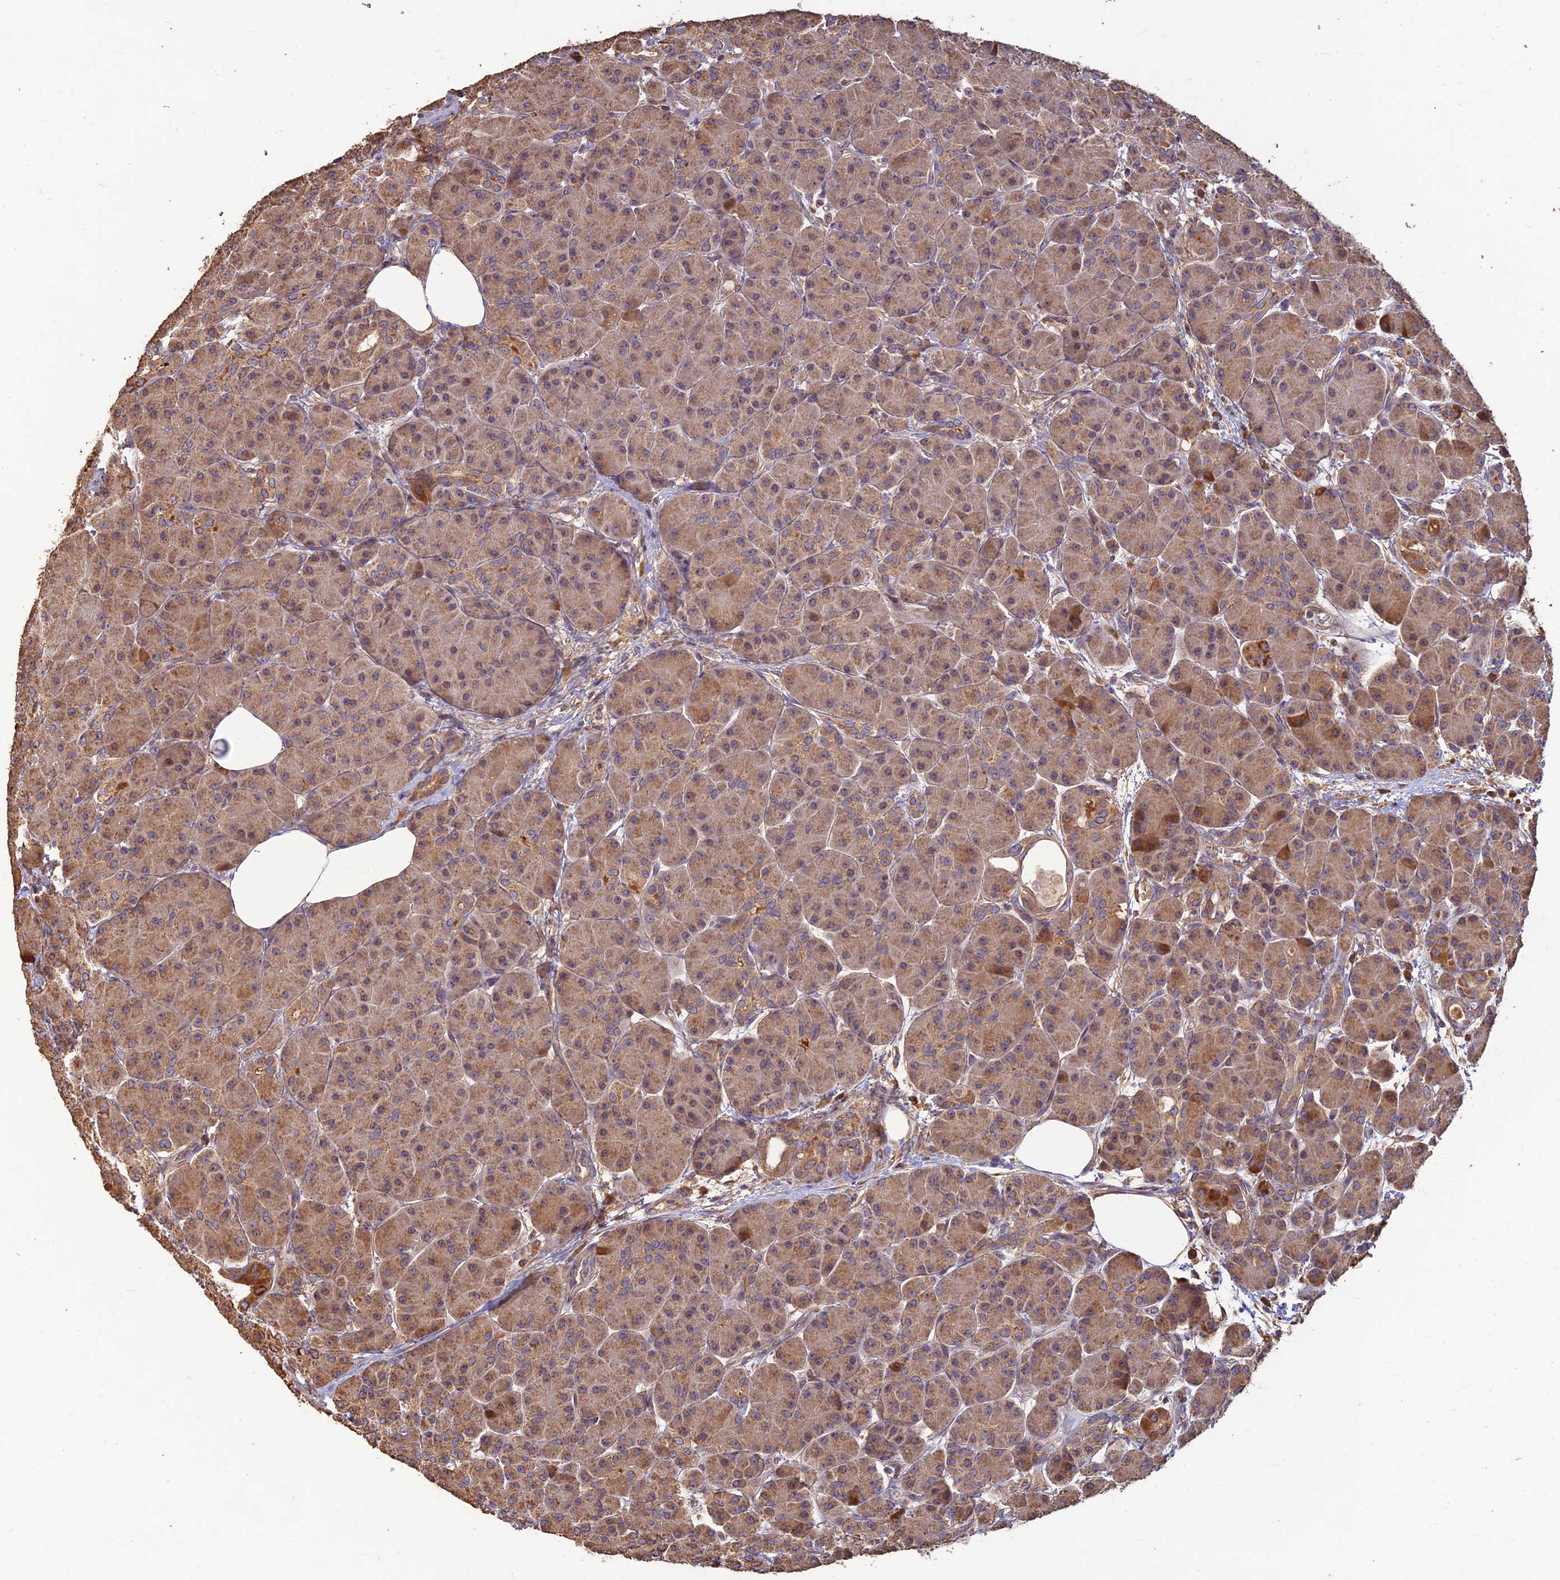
{"staining": {"intensity": "moderate", "quantity": ">75%", "location": "cytoplasmic/membranous"}, "tissue": "pancreas", "cell_type": "Exocrine glandular cells", "image_type": "normal", "snomed": [{"axis": "morphology", "description": "Normal tissue, NOS"}, {"axis": "topography", "description": "Pancreas"}], "caption": "Human pancreas stained for a protein (brown) exhibits moderate cytoplasmic/membranous positive positivity in about >75% of exocrine glandular cells.", "gene": "CORO1C", "patient": {"sex": "male", "age": 63}}